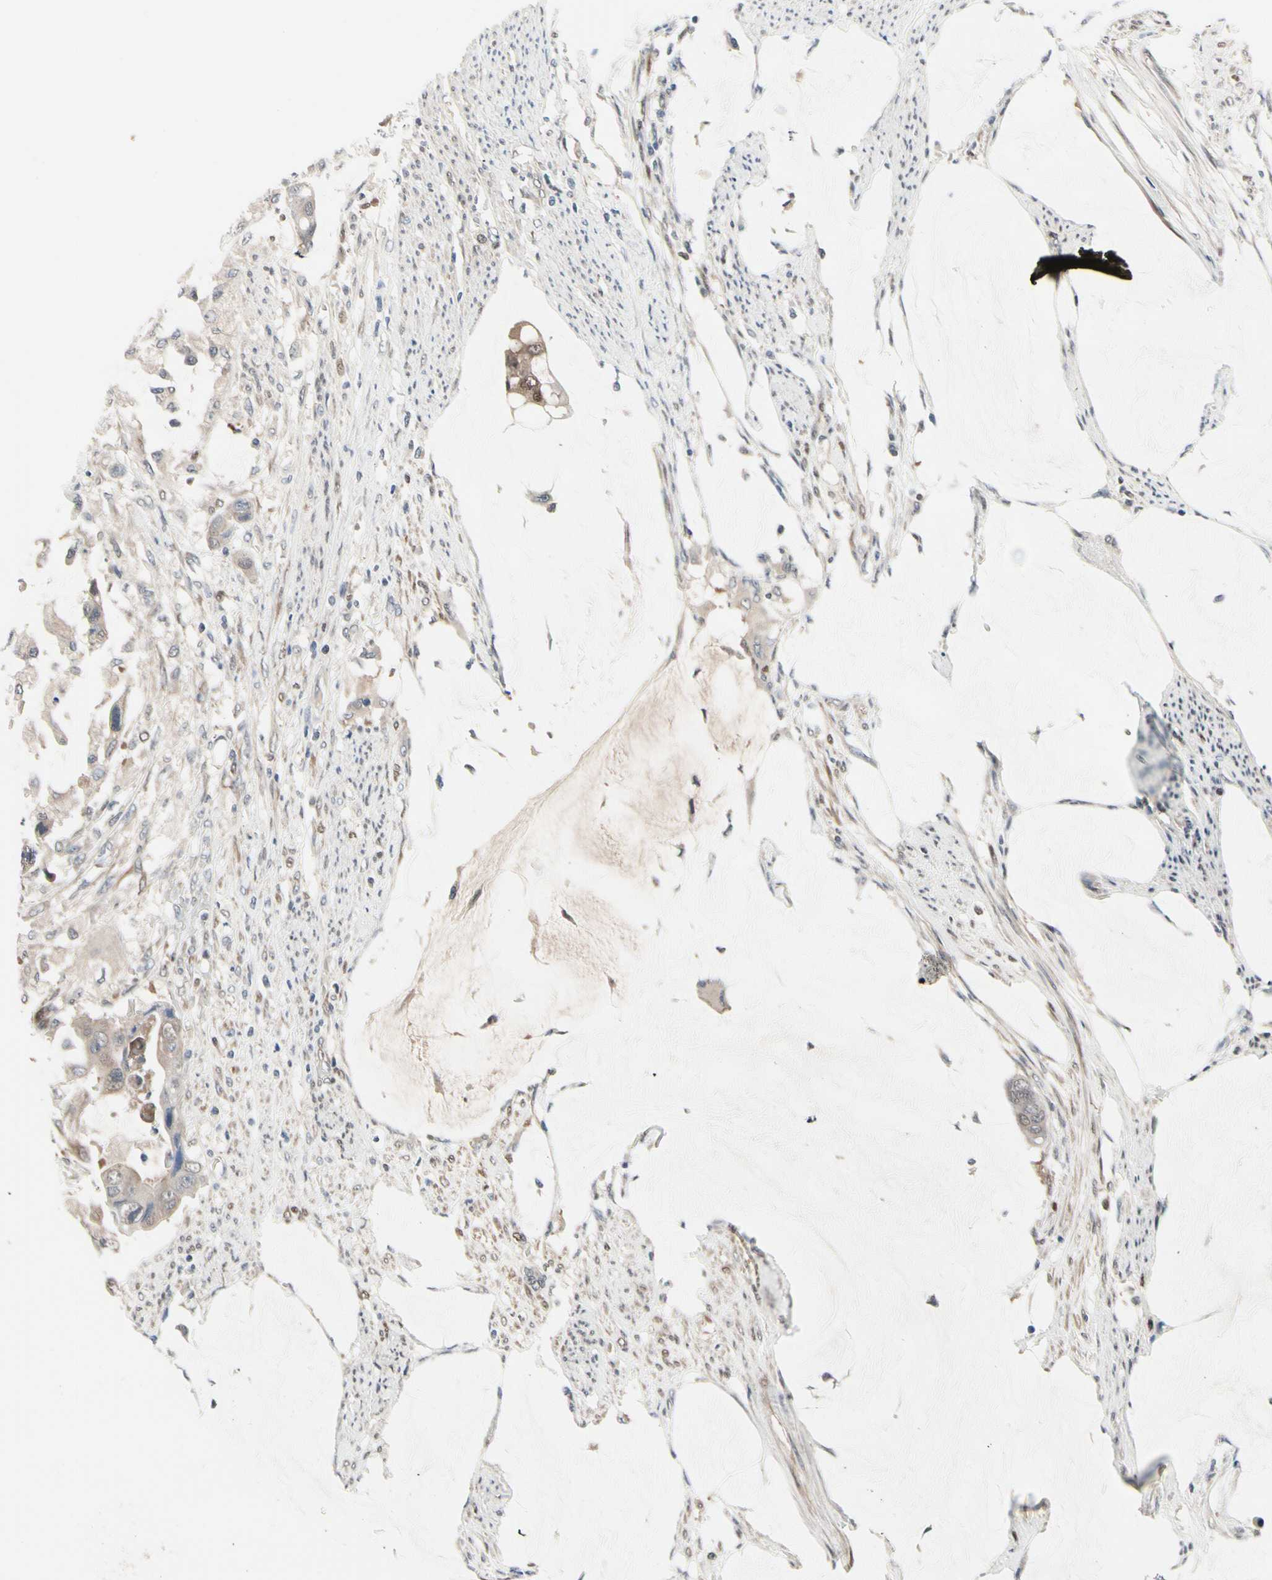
{"staining": {"intensity": "weak", "quantity": ">75%", "location": "cytoplasmic/membranous"}, "tissue": "colorectal cancer", "cell_type": "Tumor cells", "image_type": "cancer", "snomed": [{"axis": "morphology", "description": "Adenocarcinoma, NOS"}, {"axis": "topography", "description": "Rectum"}], "caption": "Immunohistochemistry histopathology image of adenocarcinoma (colorectal) stained for a protein (brown), which shows low levels of weak cytoplasmic/membranous staining in about >75% of tumor cells.", "gene": "PRDX6", "patient": {"sex": "female", "age": 77}}